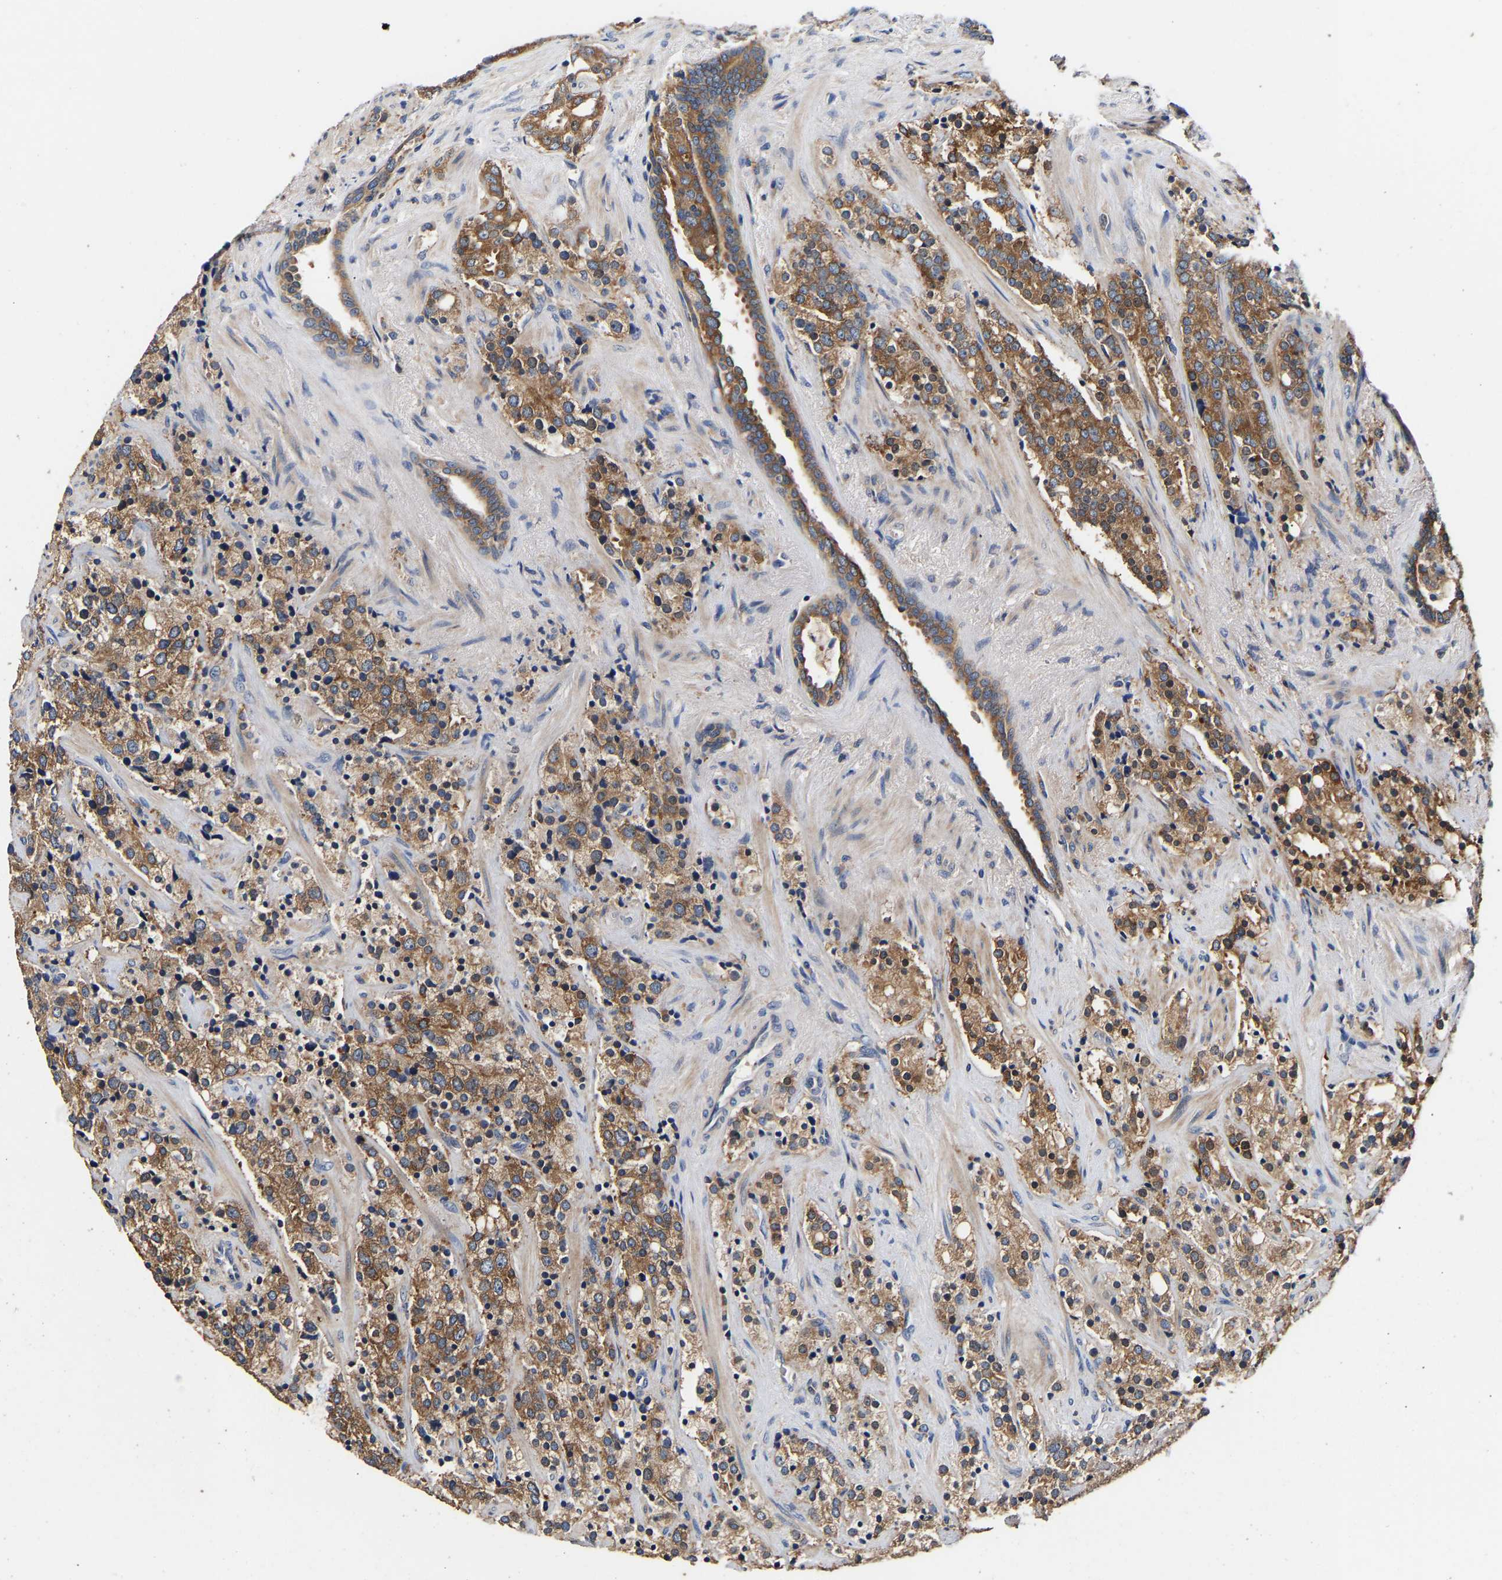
{"staining": {"intensity": "moderate", "quantity": ">75%", "location": "cytoplasmic/membranous"}, "tissue": "prostate cancer", "cell_type": "Tumor cells", "image_type": "cancer", "snomed": [{"axis": "morphology", "description": "Adenocarcinoma, High grade"}, {"axis": "topography", "description": "Prostate"}], "caption": "Prostate cancer (high-grade adenocarcinoma) was stained to show a protein in brown. There is medium levels of moderate cytoplasmic/membranous positivity in about >75% of tumor cells. The staining is performed using DAB brown chromogen to label protein expression. The nuclei are counter-stained blue using hematoxylin.", "gene": "LRBA", "patient": {"sex": "male", "age": 71}}